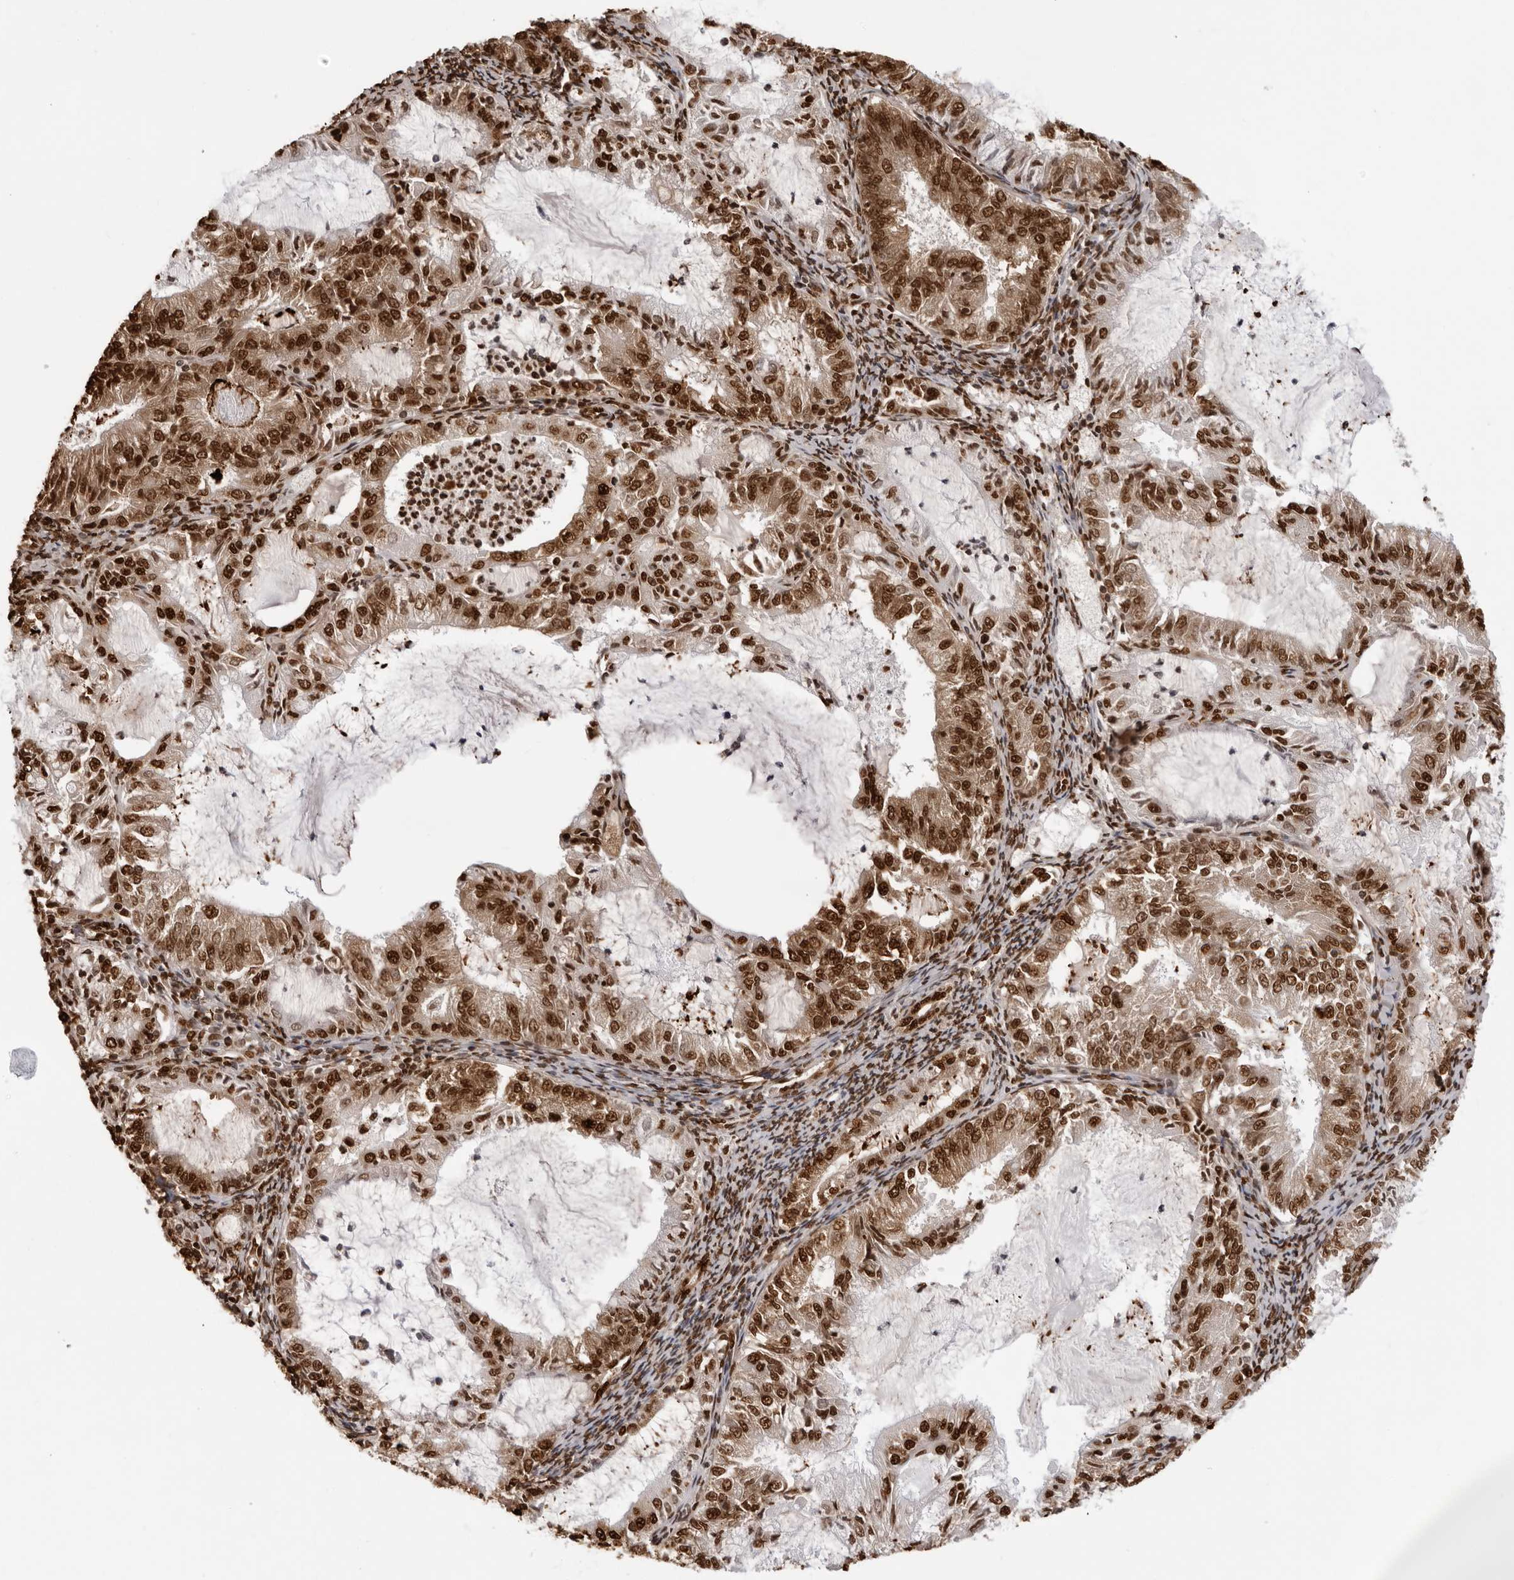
{"staining": {"intensity": "strong", "quantity": ">75%", "location": "nuclear"}, "tissue": "endometrial cancer", "cell_type": "Tumor cells", "image_type": "cancer", "snomed": [{"axis": "morphology", "description": "Adenocarcinoma, NOS"}, {"axis": "topography", "description": "Endometrium"}], "caption": "The image shows immunohistochemical staining of endometrial cancer (adenocarcinoma). There is strong nuclear expression is appreciated in approximately >75% of tumor cells.", "gene": "ZFP91", "patient": {"sex": "female", "age": 57}}